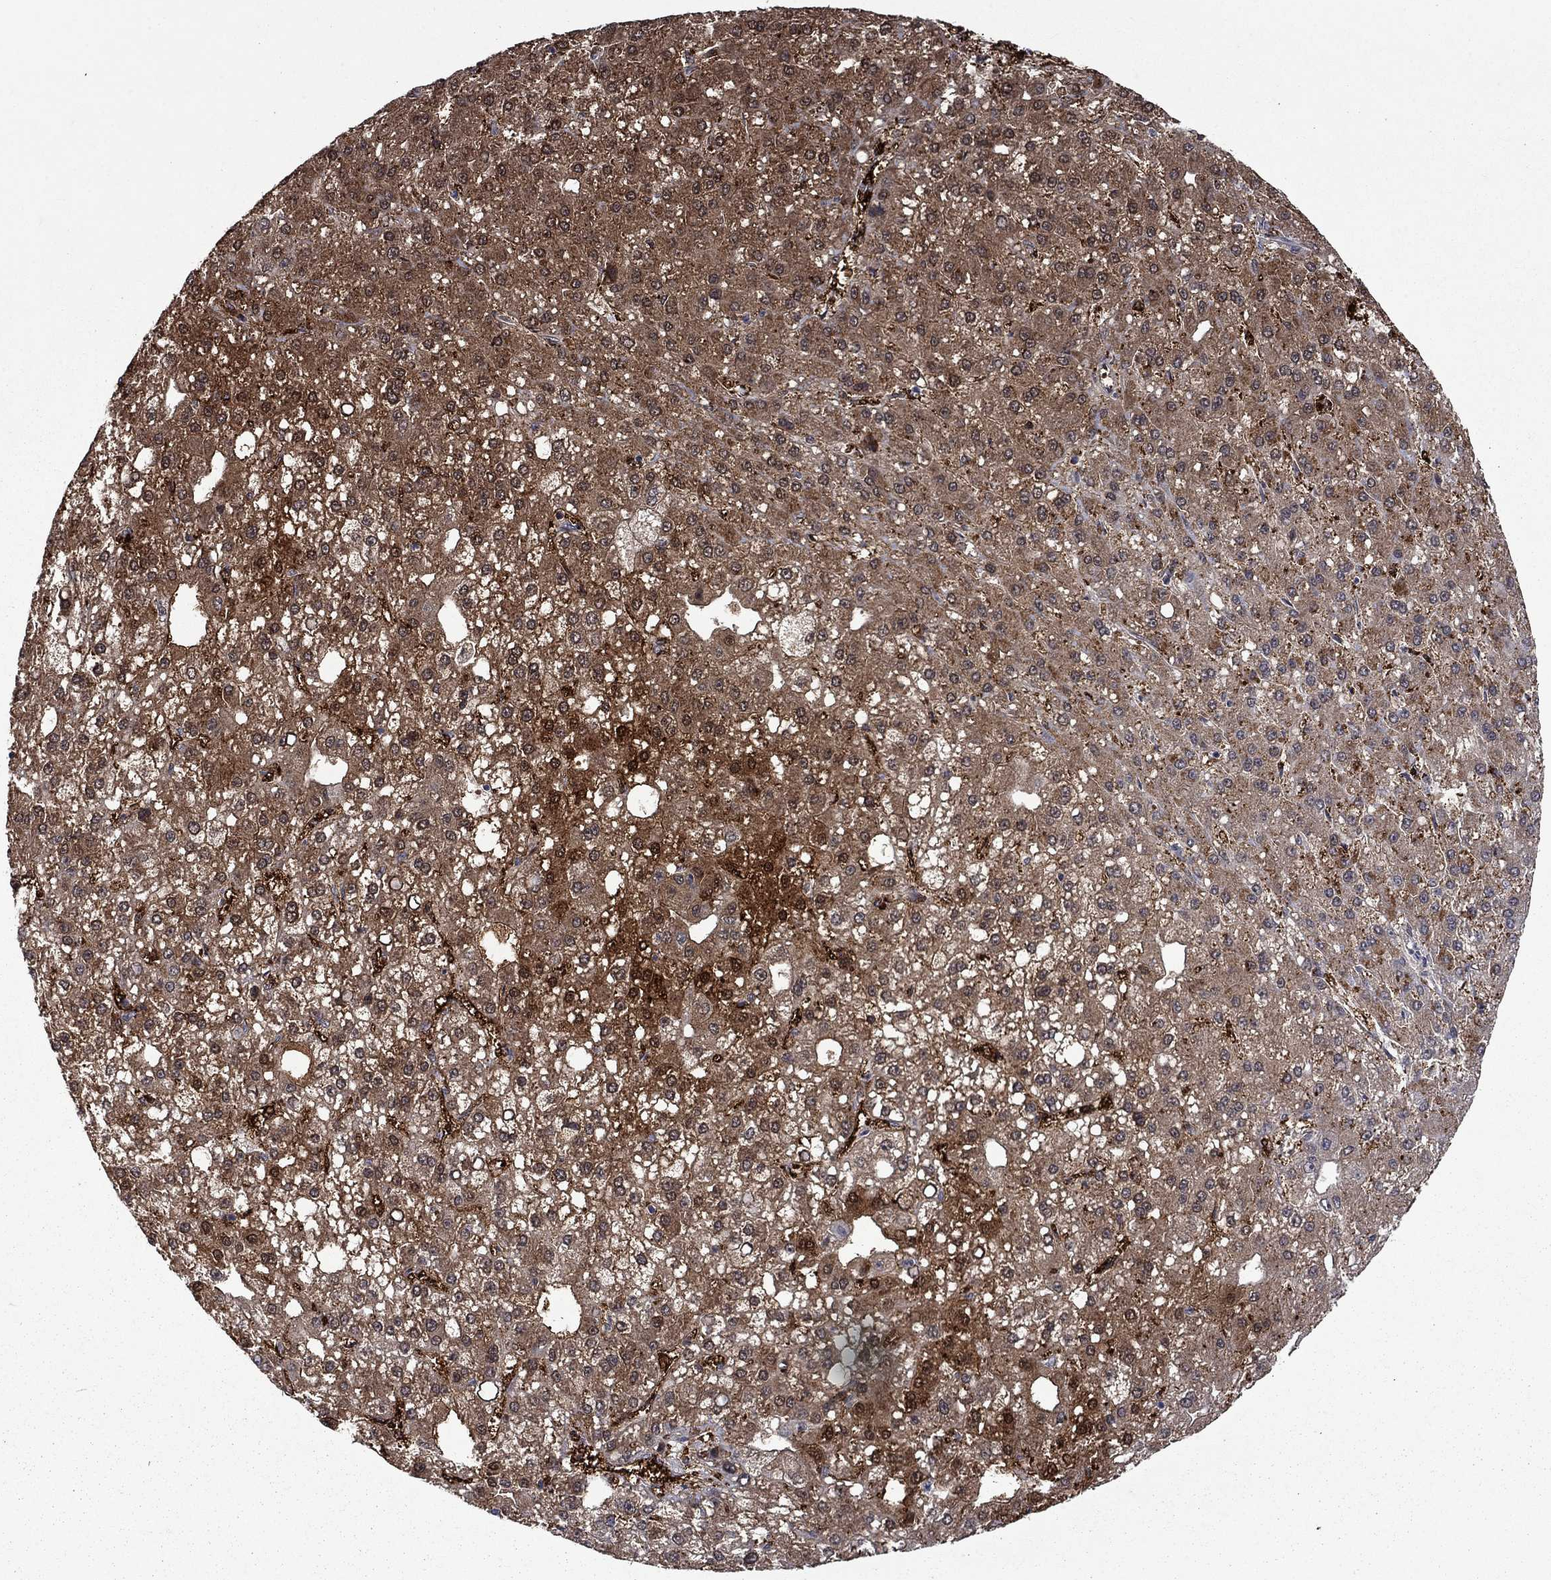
{"staining": {"intensity": "moderate", "quantity": "25%-75%", "location": "cytoplasmic/membranous,nuclear"}, "tissue": "liver cancer", "cell_type": "Tumor cells", "image_type": "cancer", "snomed": [{"axis": "morphology", "description": "Carcinoma, Hepatocellular, NOS"}, {"axis": "topography", "description": "Liver"}], "caption": "Hepatocellular carcinoma (liver) stained with a brown dye exhibits moderate cytoplasmic/membranous and nuclear positive expression in approximately 25%-75% of tumor cells.", "gene": "CBR1", "patient": {"sex": "male", "age": 67}}